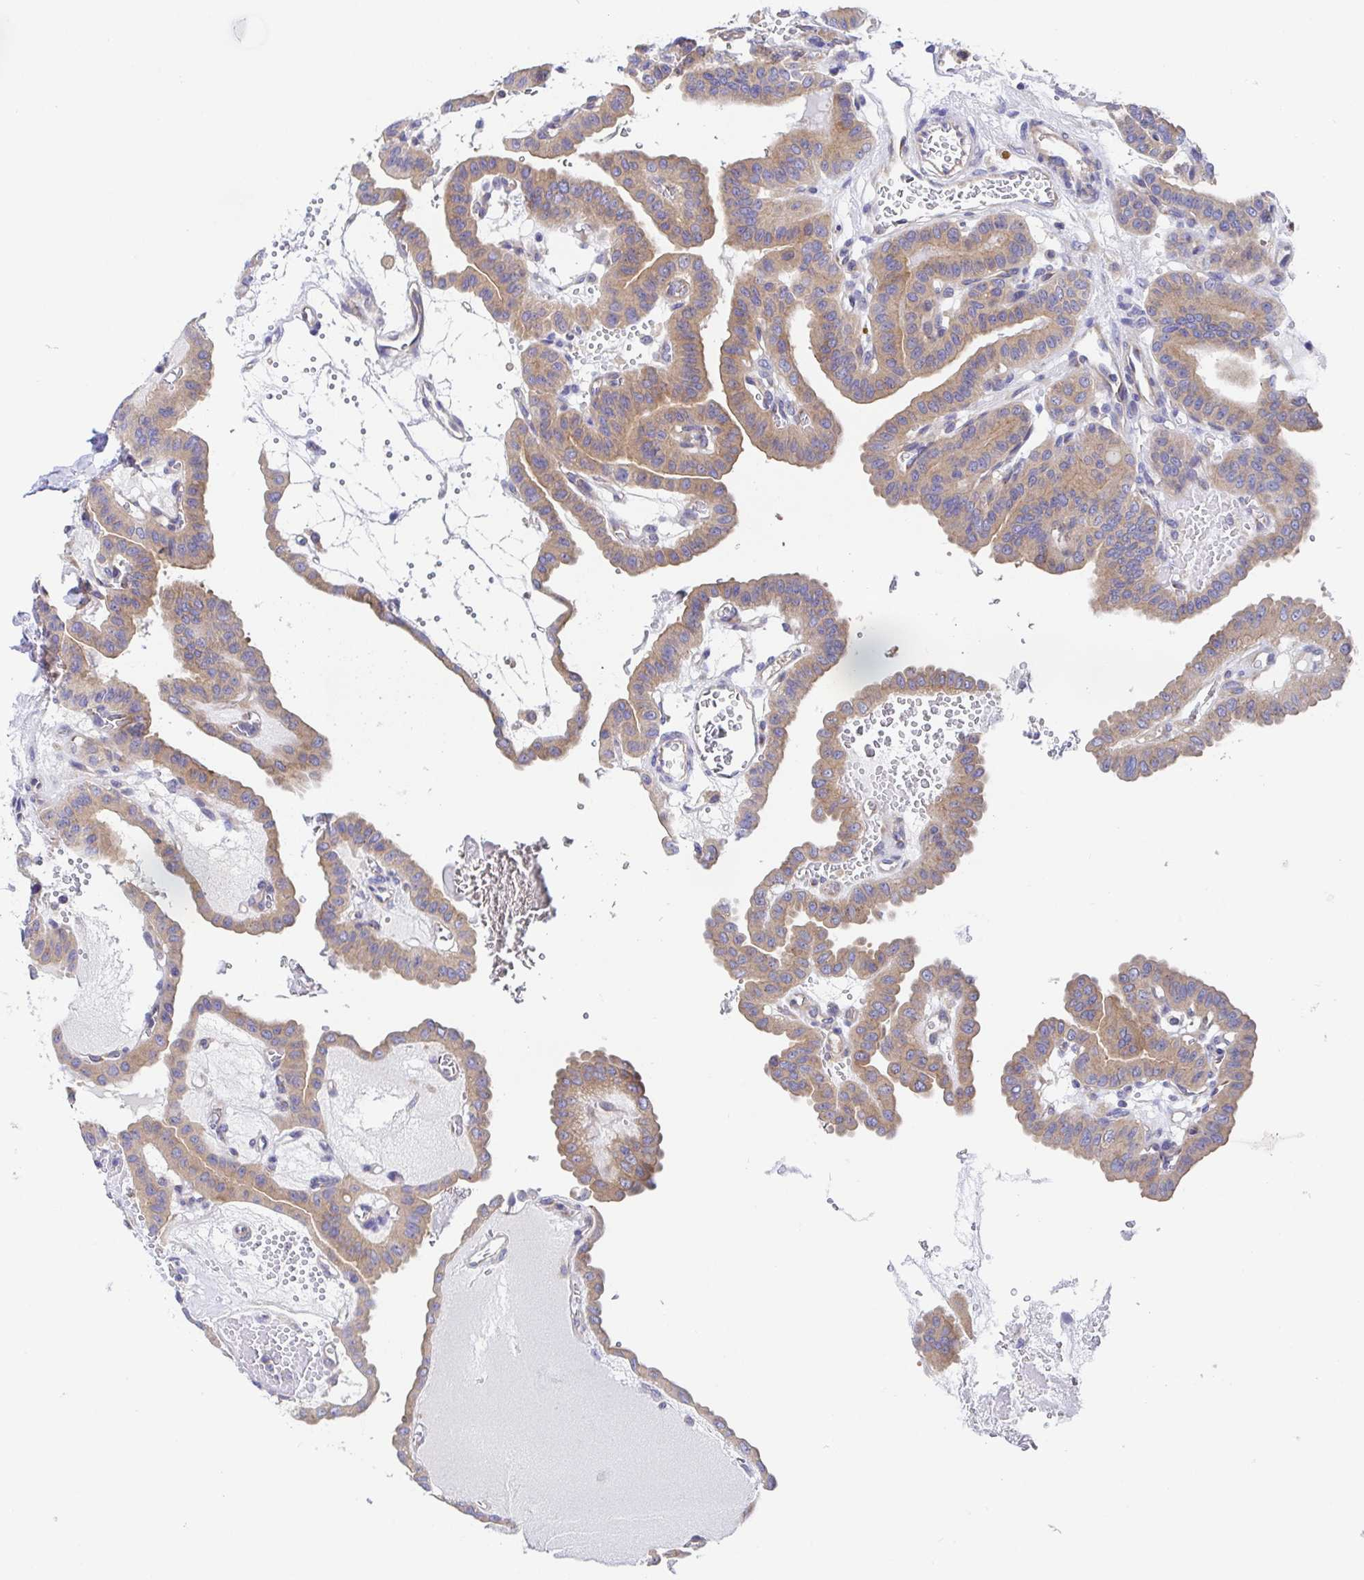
{"staining": {"intensity": "weak", "quantity": ">75%", "location": "cytoplasmic/membranous"}, "tissue": "thyroid cancer", "cell_type": "Tumor cells", "image_type": "cancer", "snomed": [{"axis": "morphology", "description": "Papillary adenocarcinoma, NOS"}, {"axis": "topography", "description": "Thyroid gland"}], "caption": "Brown immunohistochemical staining in papillary adenocarcinoma (thyroid) displays weak cytoplasmic/membranous positivity in about >75% of tumor cells.", "gene": "GOLGA1", "patient": {"sex": "male", "age": 87}}